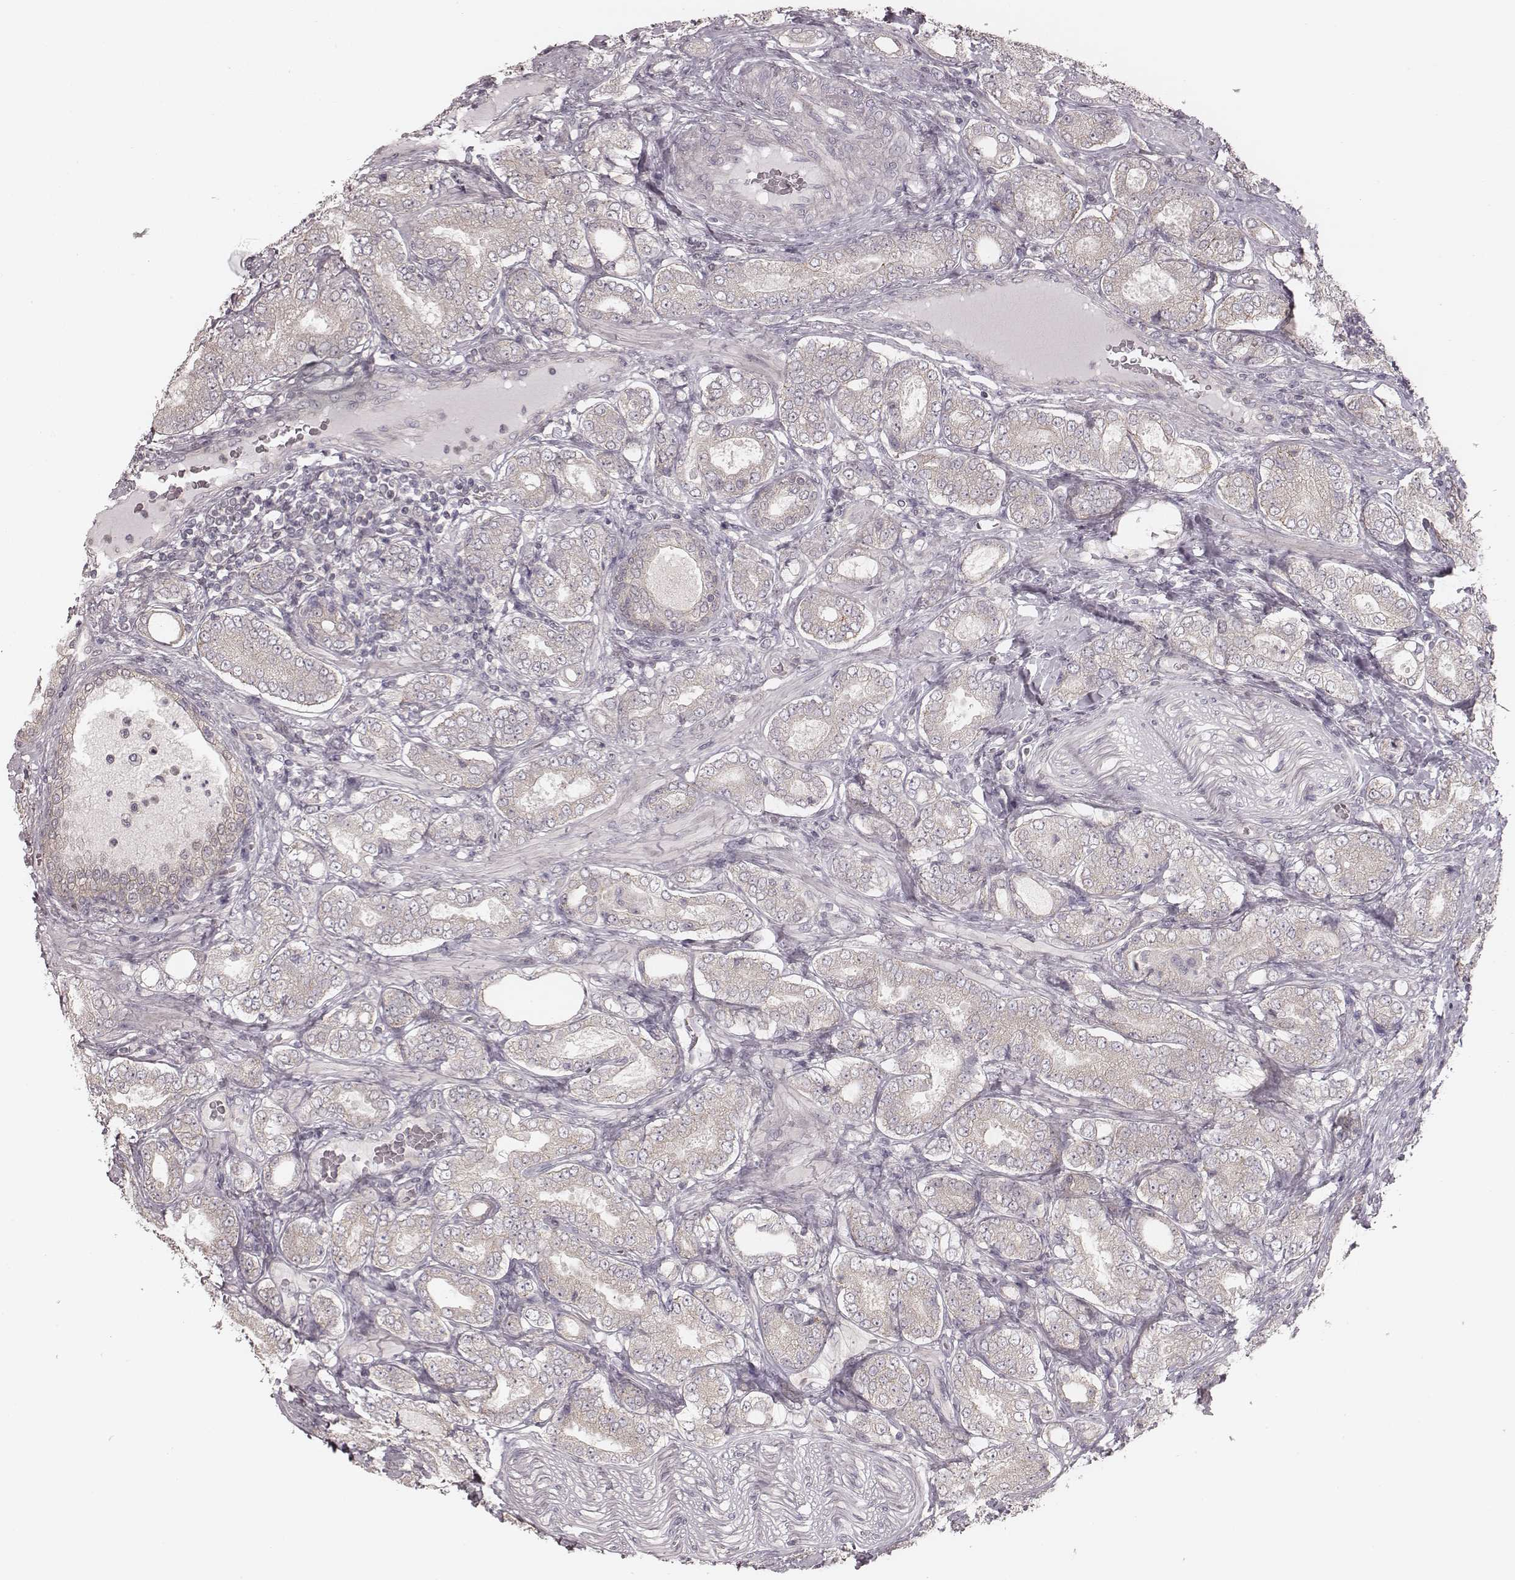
{"staining": {"intensity": "weak", "quantity": "25%-75%", "location": "cytoplasmic/membranous"}, "tissue": "prostate cancer", "cell_type": "Tumor cells", "image_type": "cancer", "snomed": [{"axis": "morphology", "description": "Adenocarcinoma, NOS"}, {"axis": "topography", "description": "Prostate"}], "caption": "A high-resolution histopathology image shows IHC staining of prostate cancer, which shows weak cytoplasmic/membranous expression in about 25%-75% of tumor cells. (DAB (3,3'-diaminobenzidine) IHC, brown staining for protein, blue staining for nuclei).", "gene": "TDRD5", "patient": {"sex": "male", "age": 64}}